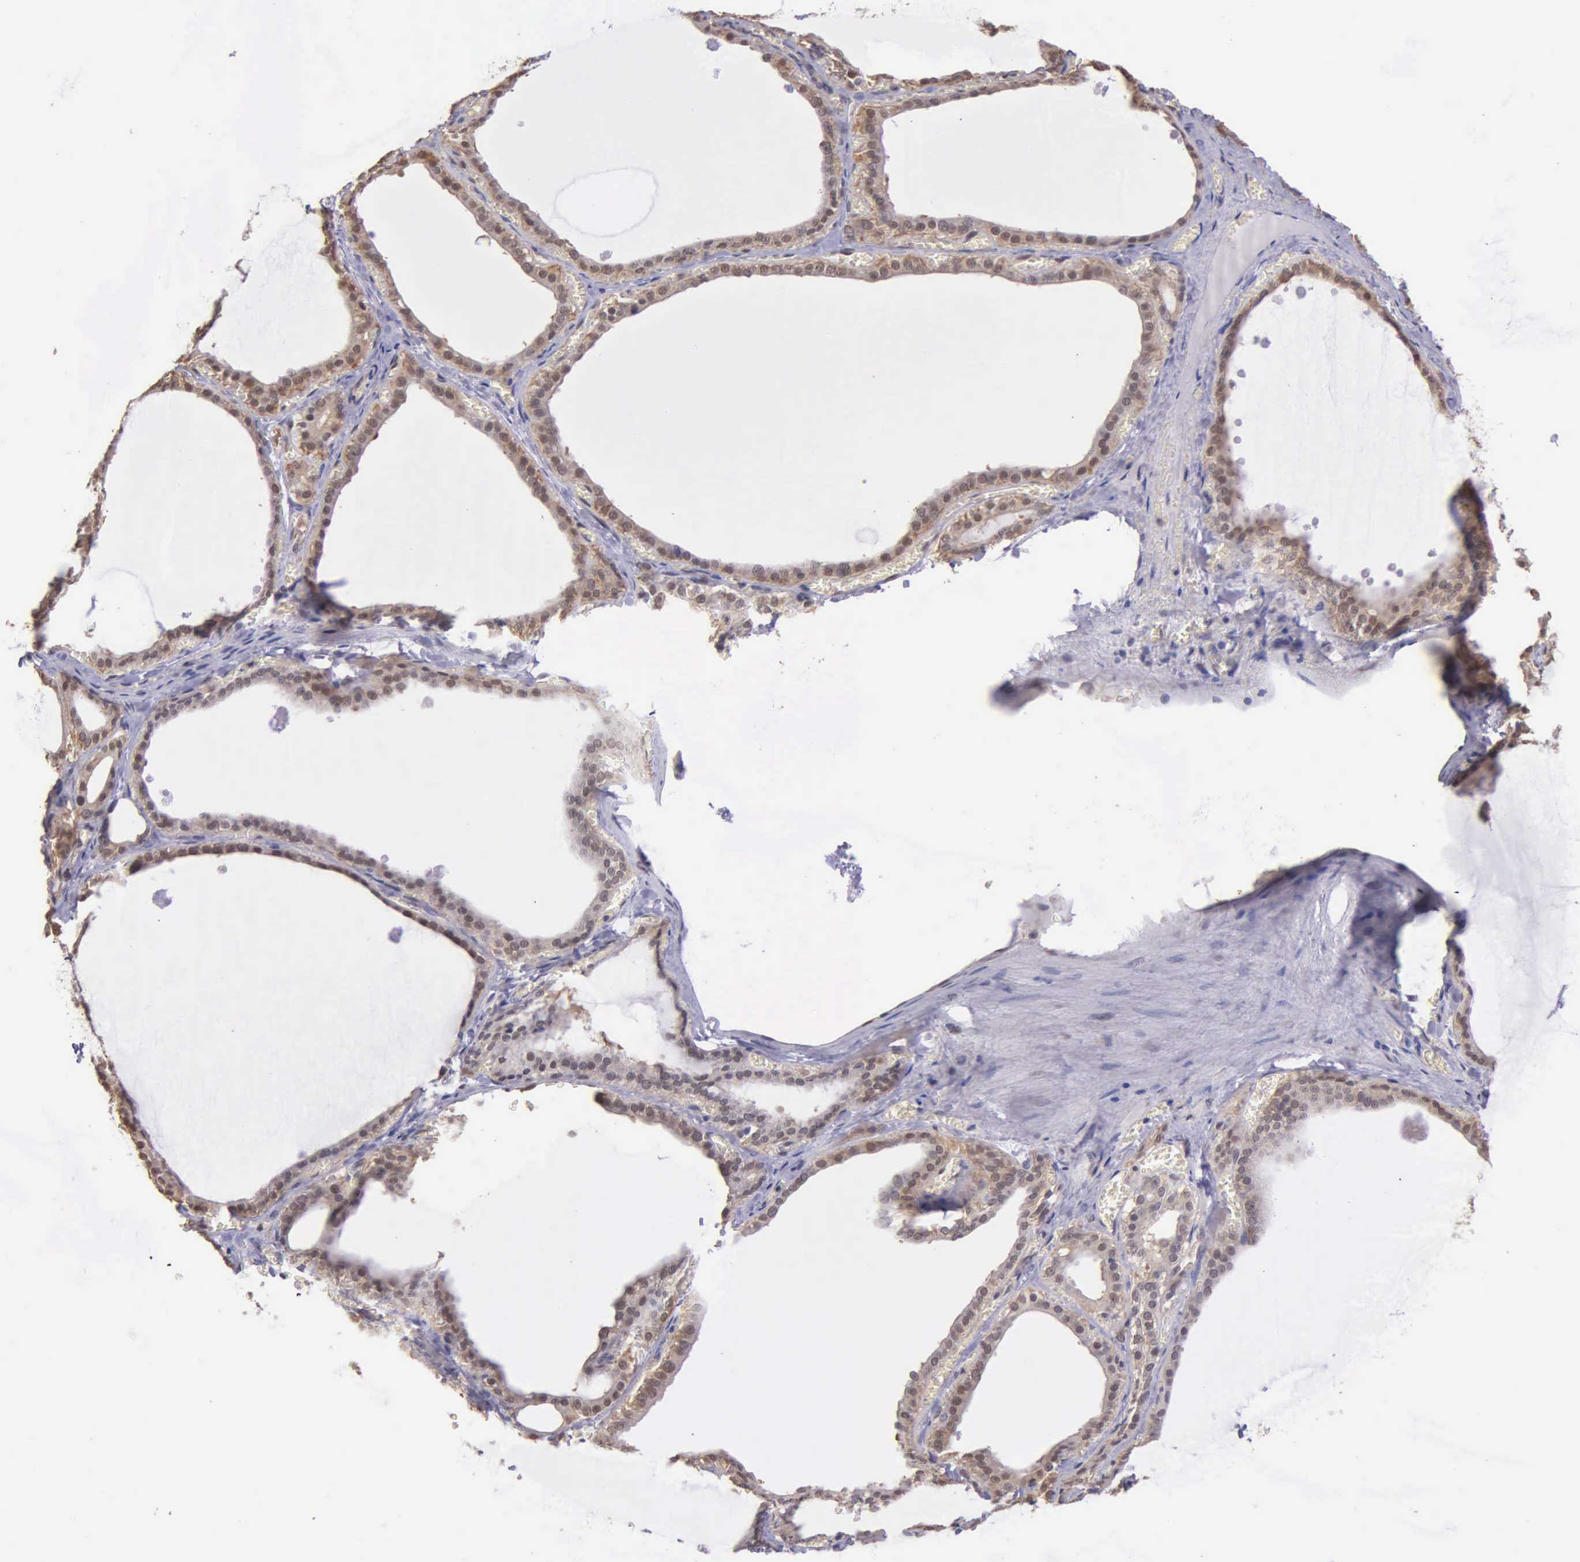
{"staining": {"intensity": "weak", "quantity": ">75%", "location": "cytoplasmic/membranous,nuclear"}, "tissue": "thyroid gland", "cell_type": "Glandular cells", "image_type": "normal", "snomed": [{"axis": "morphology", "description": "Normal tissue, NOS"}, {"axis": "topography", "description": "Thyroid gland"}], "caption": "Normal thyroid gland shows weak cytoplasmic/membranous,nuclear positivity in approximately >75% of glandular cells, visualized by immunohistochemistry. (Stains: DAB in brown, nuclei in blue, Microscopy: brightfield microscopy at high magnification).", "gene": "PSMC1", "patient": {"sex": "female", "age": 55}}